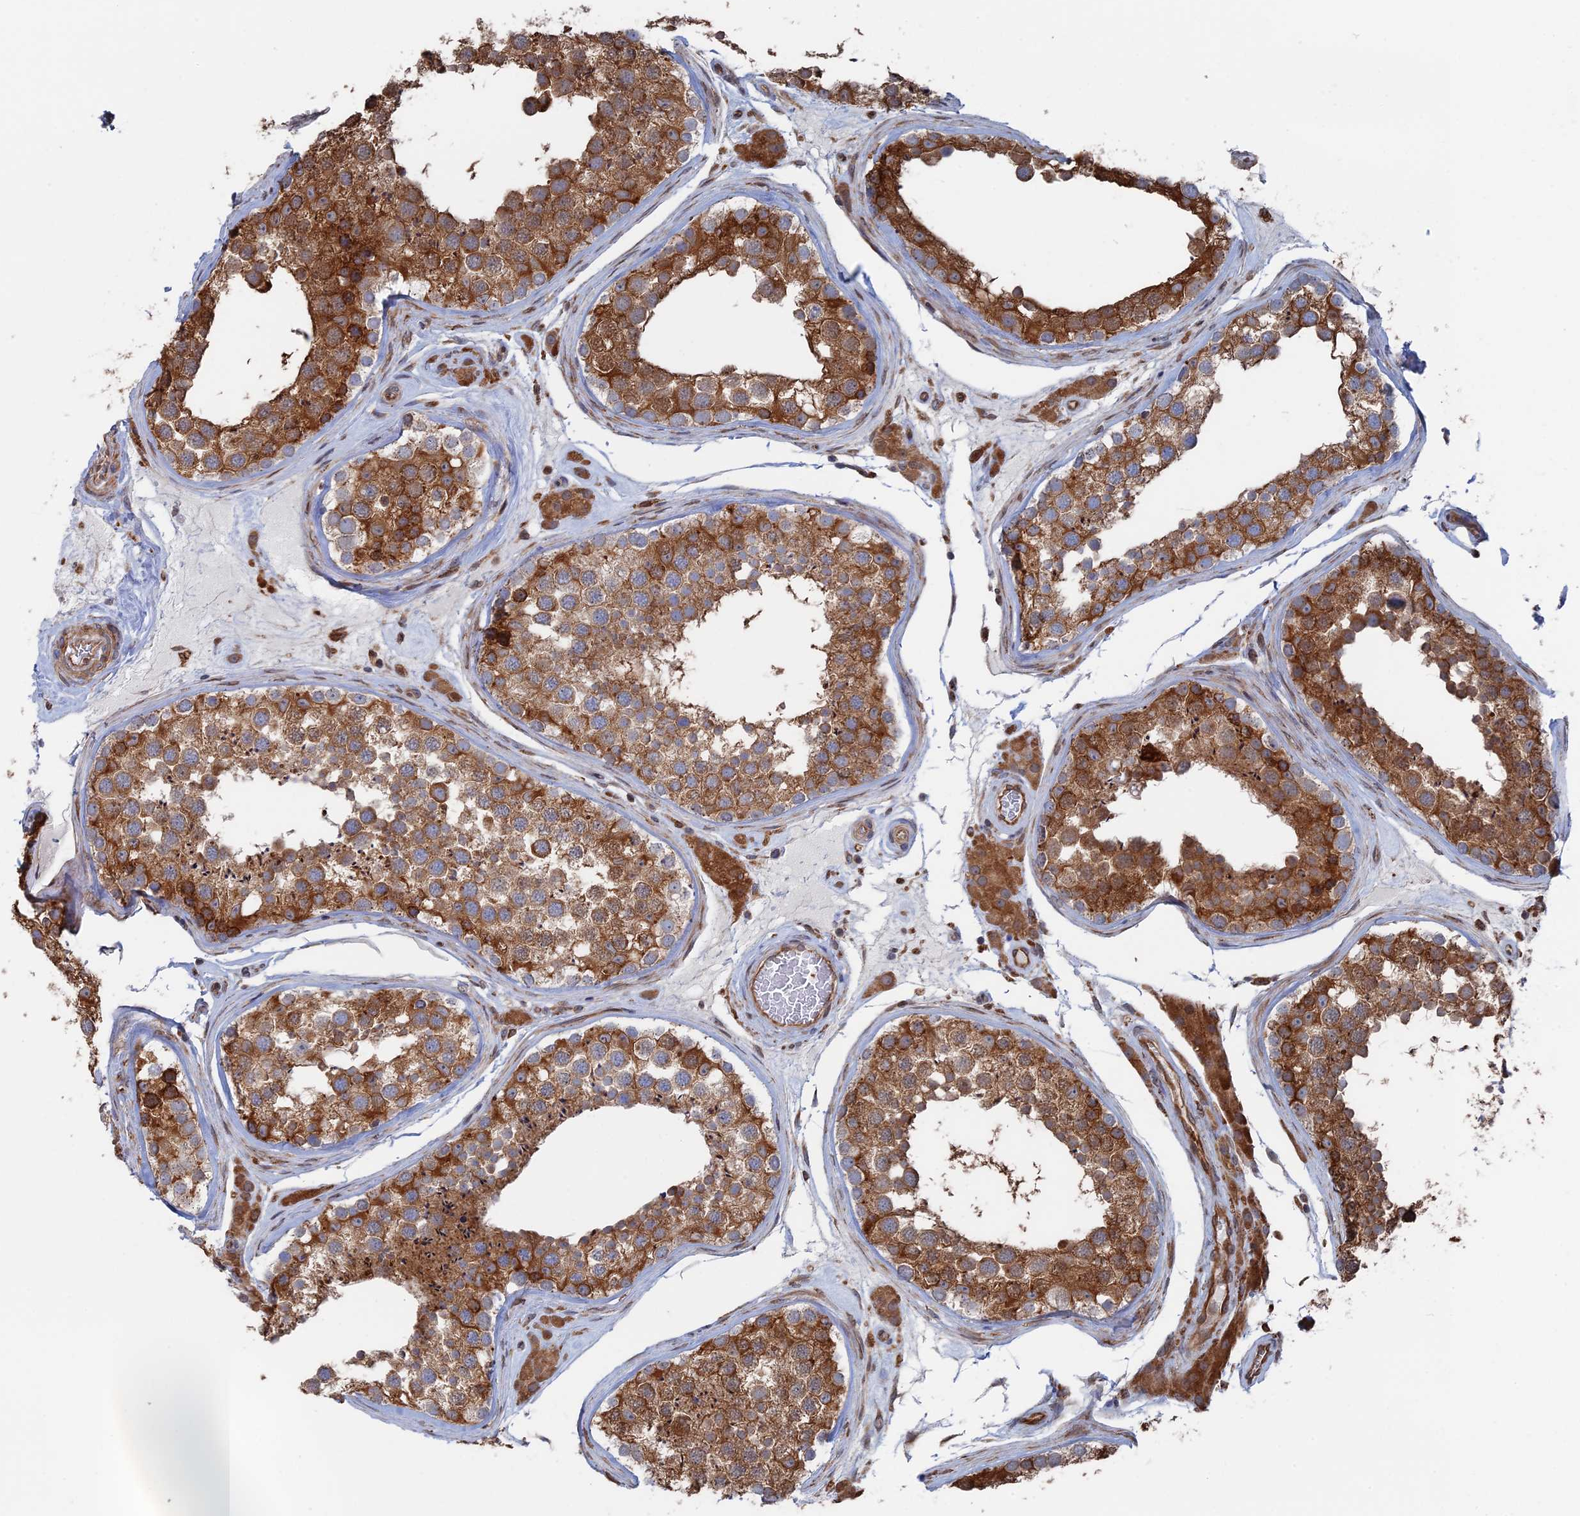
{"staining": {"intensity": "moderate", "quantity": ">75%", "location": "cytoplasmic/membranous"}, "tissue": "testis", "cell_type": "Cells in seminiferous ducts", "image_type": "normal", "snomed": [{"axis": "morphology", "description": "Normal tissue, NOS"}, {"axis": "topography", "description": "Testis"}], "caption": "An IHC histopathology image of unremarkable tissue is shown. Protein staining in brown highlights moderate cytoplasmic/membranous positivity in testis within cells in seminiferous ducts. The staining was performed using DAB, with brown indicating positive protein expression. Nuclei are stained blue with hematoxylin.", "gene": "BPIFB6", "patient": {"sex": "male", "age": 46}}